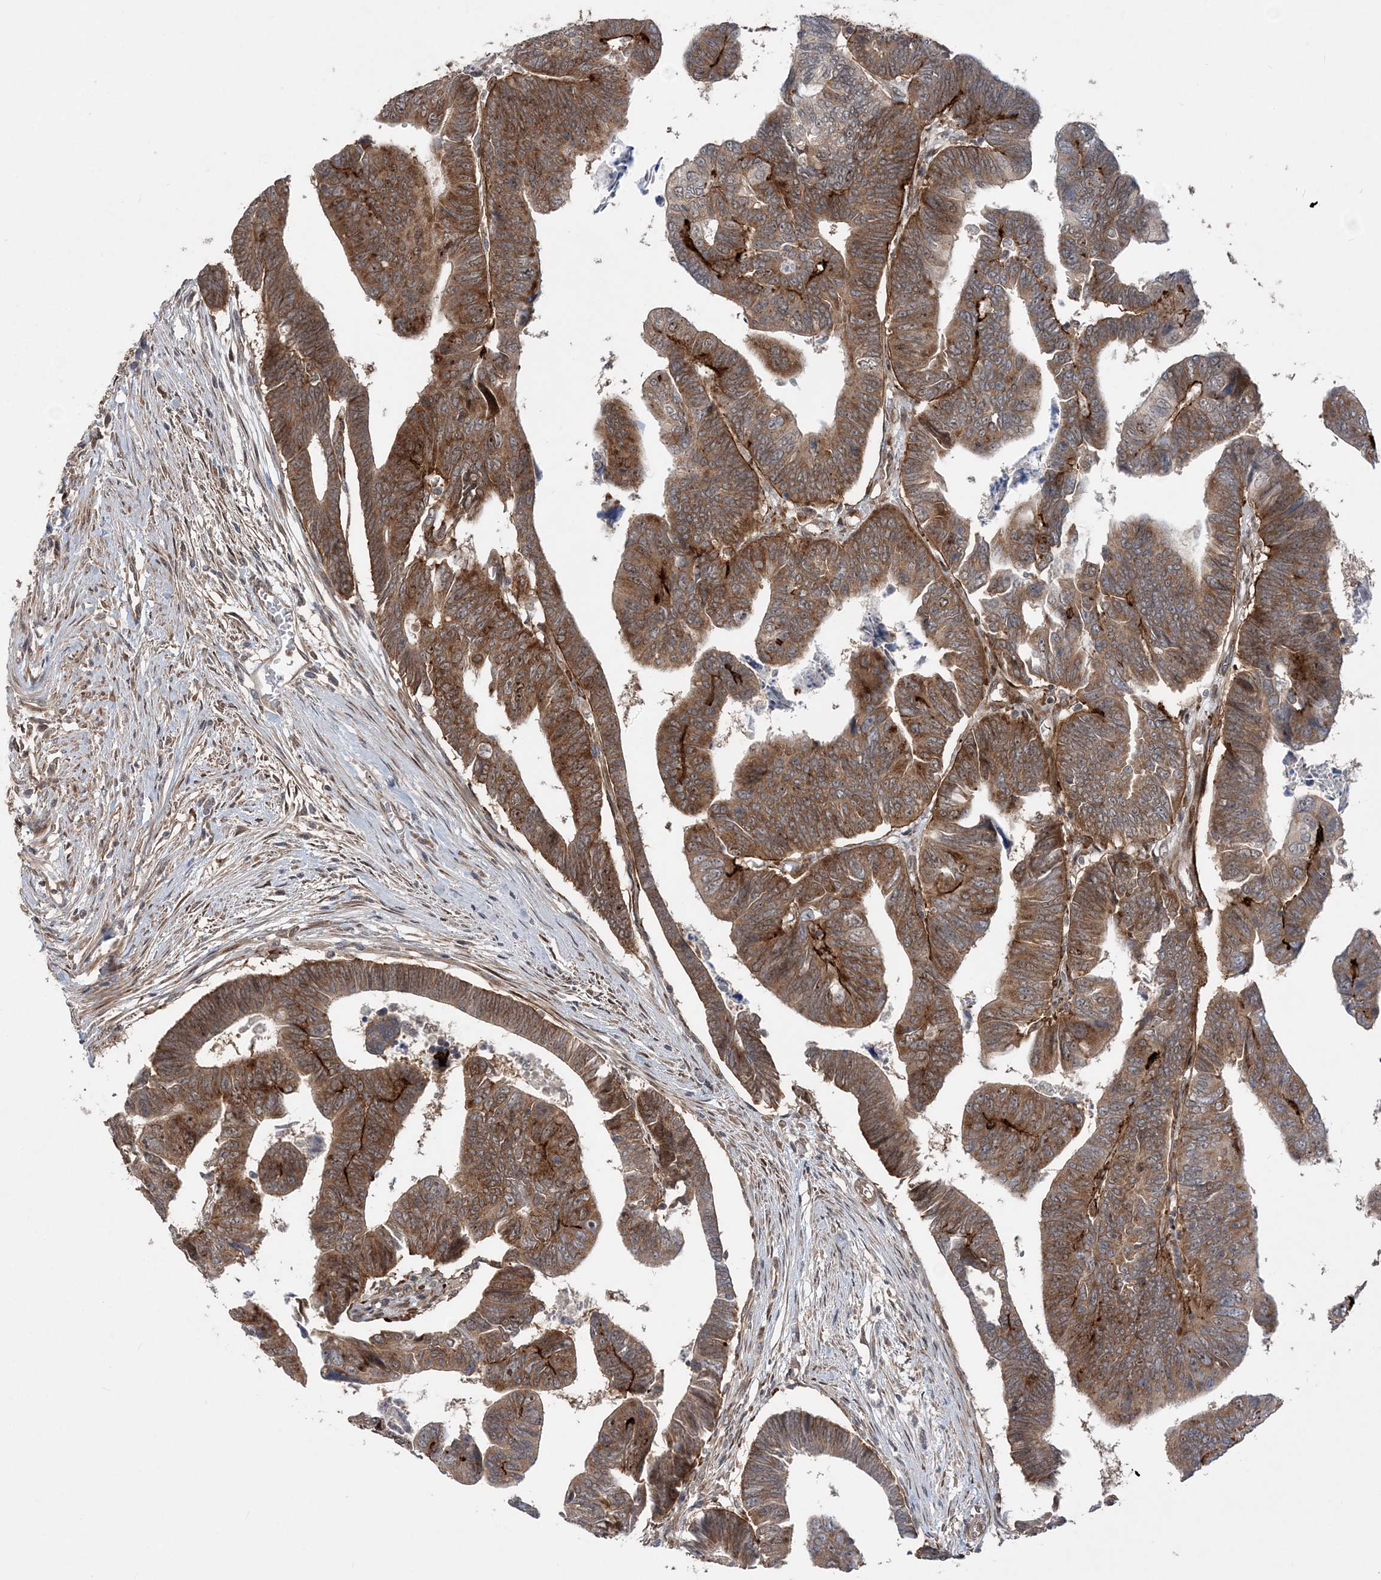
{"staining": {"intensity": "moderate", "quantity": ">75%", "location": "cytoplasmic/membranous"}, "tissue": "colorectal cancer", "cell_type": "Tumor cells", "image_type": "cancer", "snomed": [{"axis": "morphology", "description": "Adenocarcinoma, NOS"}, {"axis": "topography", "description": "Rectum"}], "caption": "This photomicrograph exhibits immunohistochemistry (IHC) staining of human colorectal cancer, with medium moderate cytoplasmic/membranous positivity in about >75% of tumor cells.", "gene": "GEMIN5", "patient": {"sex": "female", "age": 65}}